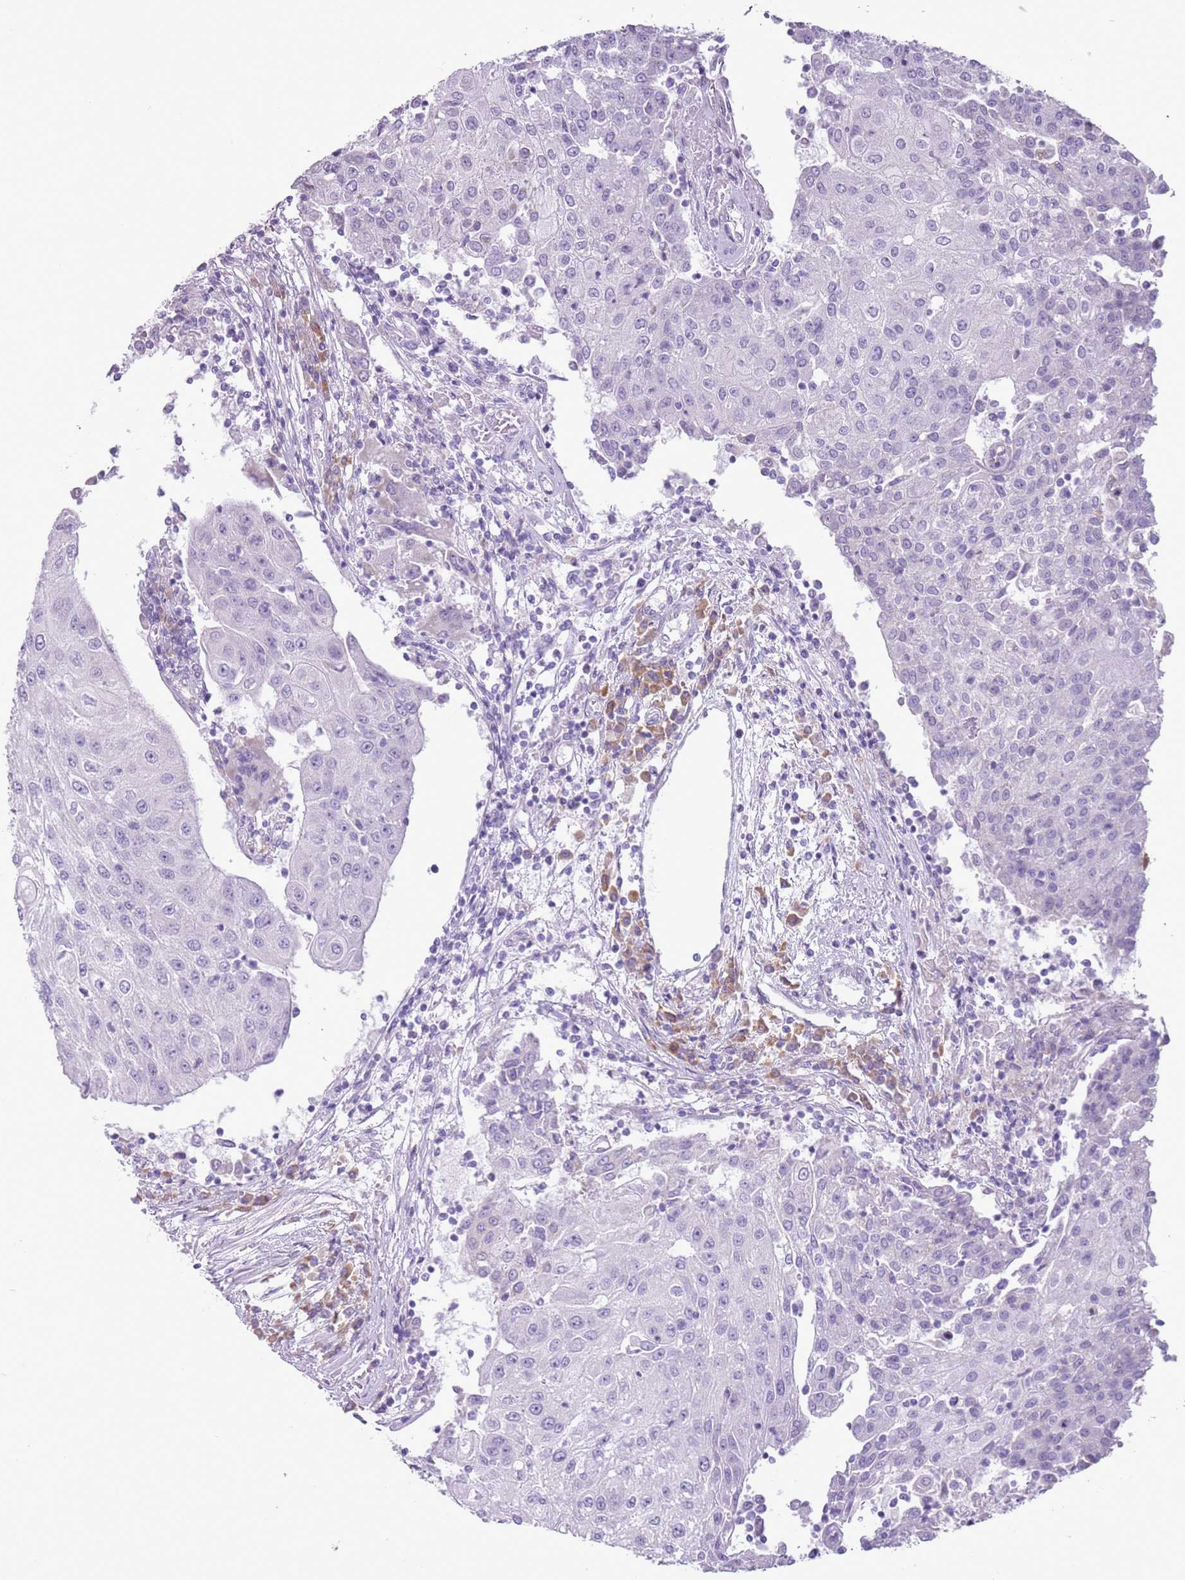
{"staining": {"intensity": "negative", "quantity": "none", "location": "none"}, "tissue": "urothelial cancer", "cell_type": "Tumor cells", "image_type": "cancer", "snomed": [{"axis": "morphology", "description": "Urothelial carcinoma, High grade"}, {"axis": "topography", "description": "Urinary bladder"}], "caption": "Urothelial cancer was stained to show a protein in brown. There is no significant positivity in tumor cells.", "gene": "HYOU1", "patient": {"sex": "female", "age": 85}}